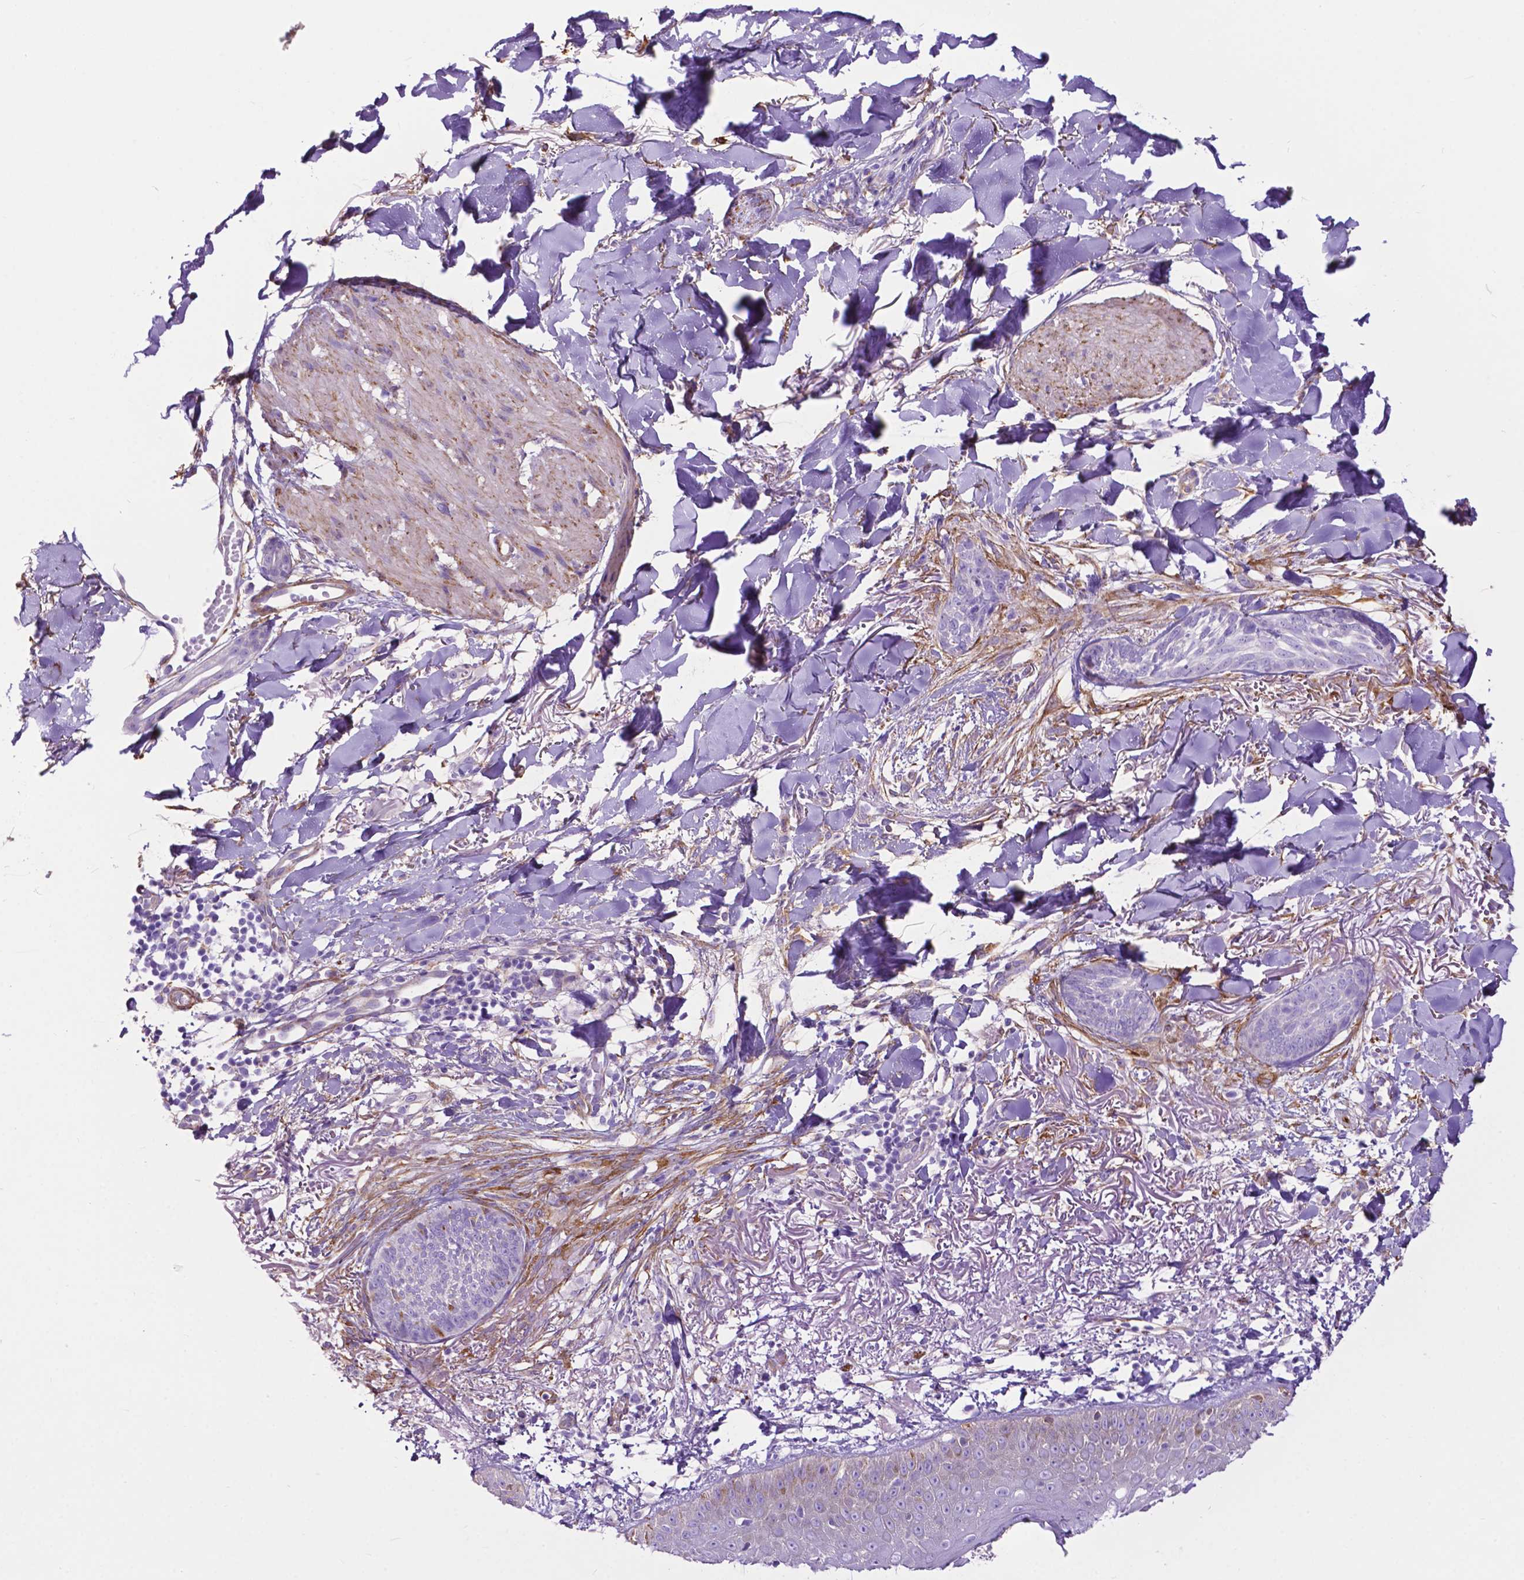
{"staining": {"intensity": "negative", "quantity": "none", "location": "none"}, "tissue": "skin cancer", "cell_type": "Tumor cells", "image_type": "cancer", "snomed": [{"axis": "morphology", "description": "Normal tissue, NOS"}, {"axis": "morphology", "description": "Basal cell carcinoma"}, {"axis": "topography", "description": "Skin"}], "caption": "DAB immunohistochemical staining of skin cancer (basal cell carcinoma) reveals no significant staining in tumor cells.", "gene": "PCDHA12", "patient": {"sex": "male", "age": 84}}